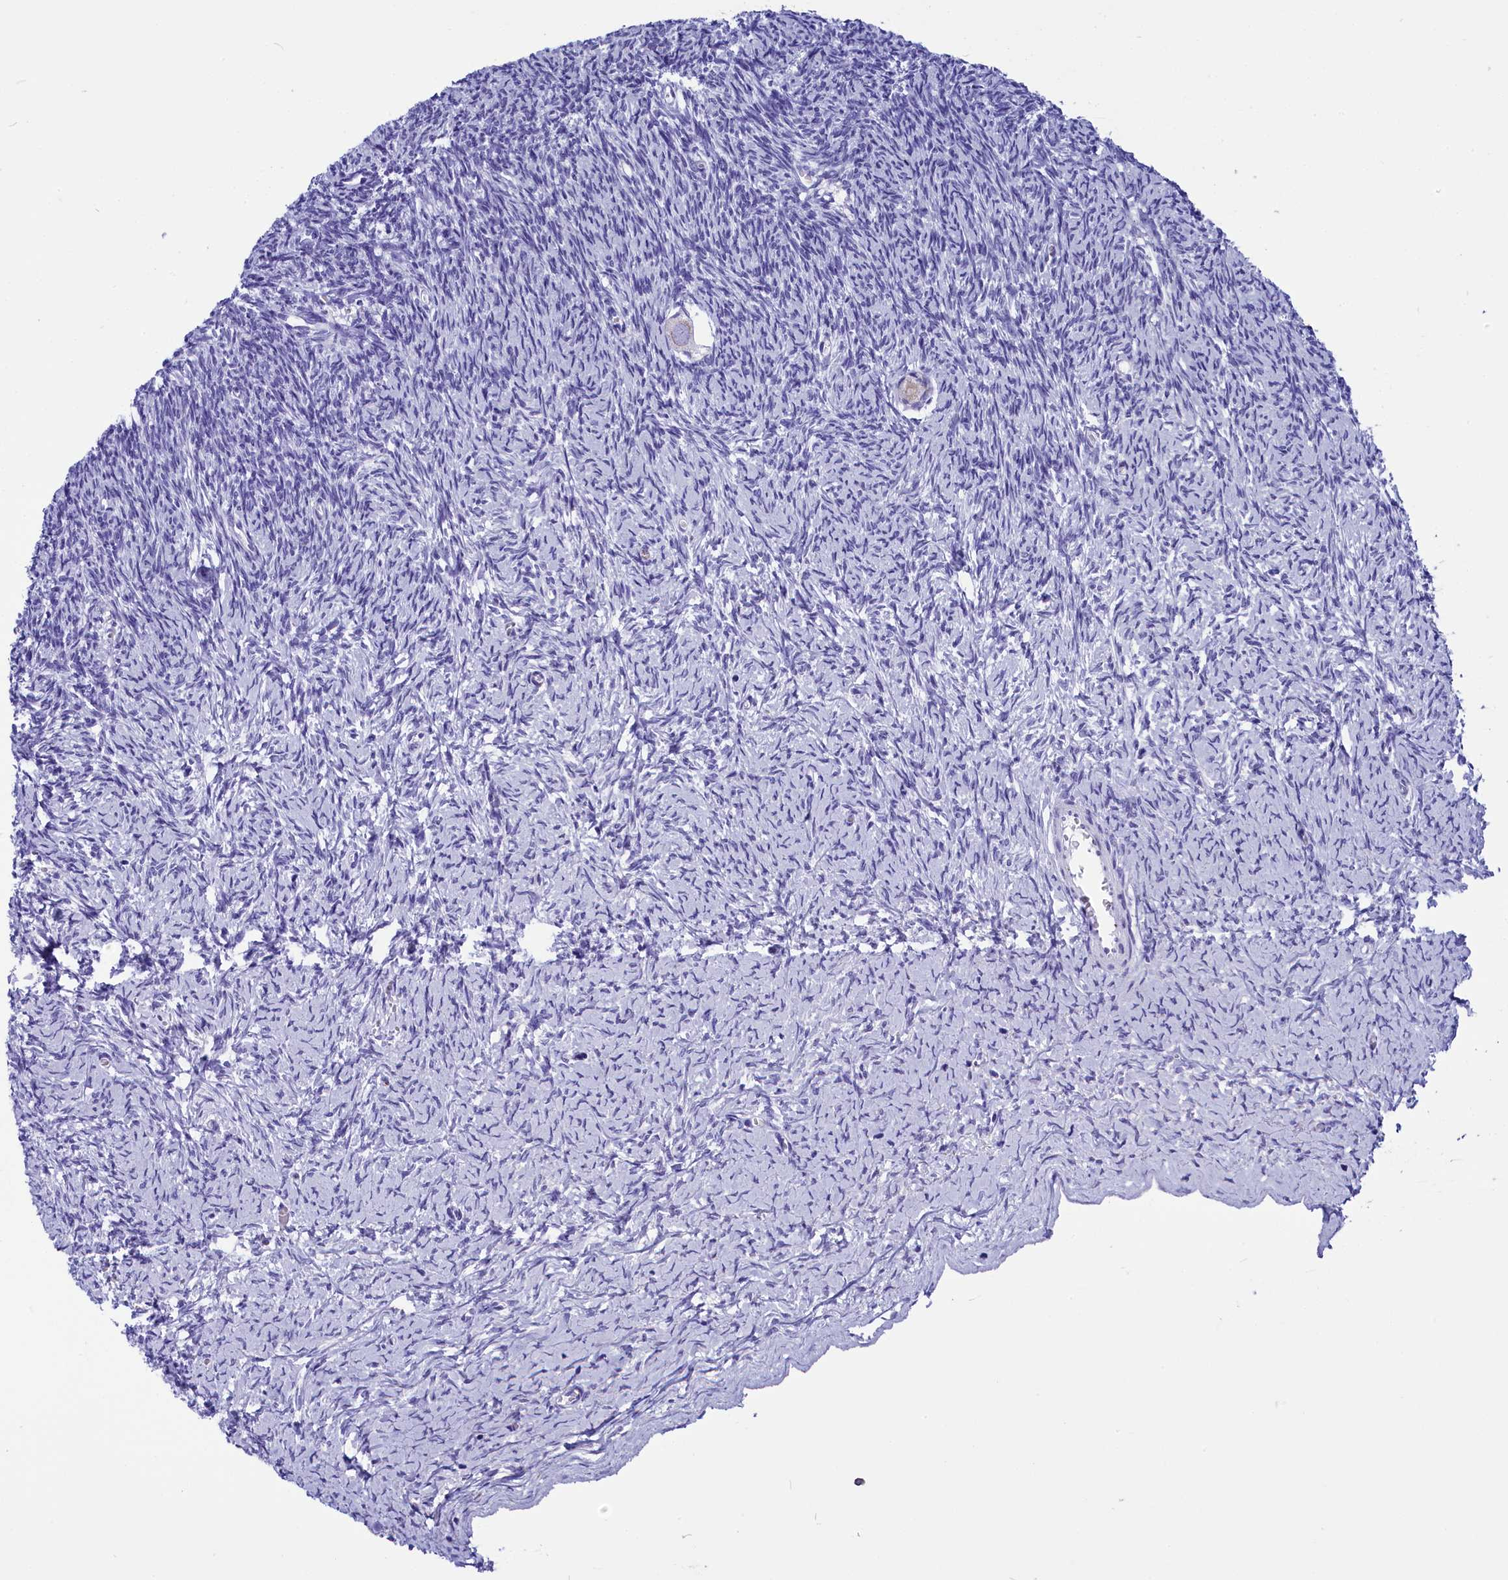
{"staining": {"intensity": "negative", "quantity": "none", "location": "none"}, "tissue": "ovary", "cell_type": "Follicle cells", "image_type": "normal", "snomed": [{"axis": "morphology", "description": "Normal tissue, NOS"}, {"axis": "topography", "description": "Ovary"}], "caption": "A histopathology image of ovary stained for a protein displays no brown staining in follicle cells.", "gene": "AP3B2", "patient": {"sex": "female", "age": 39}}